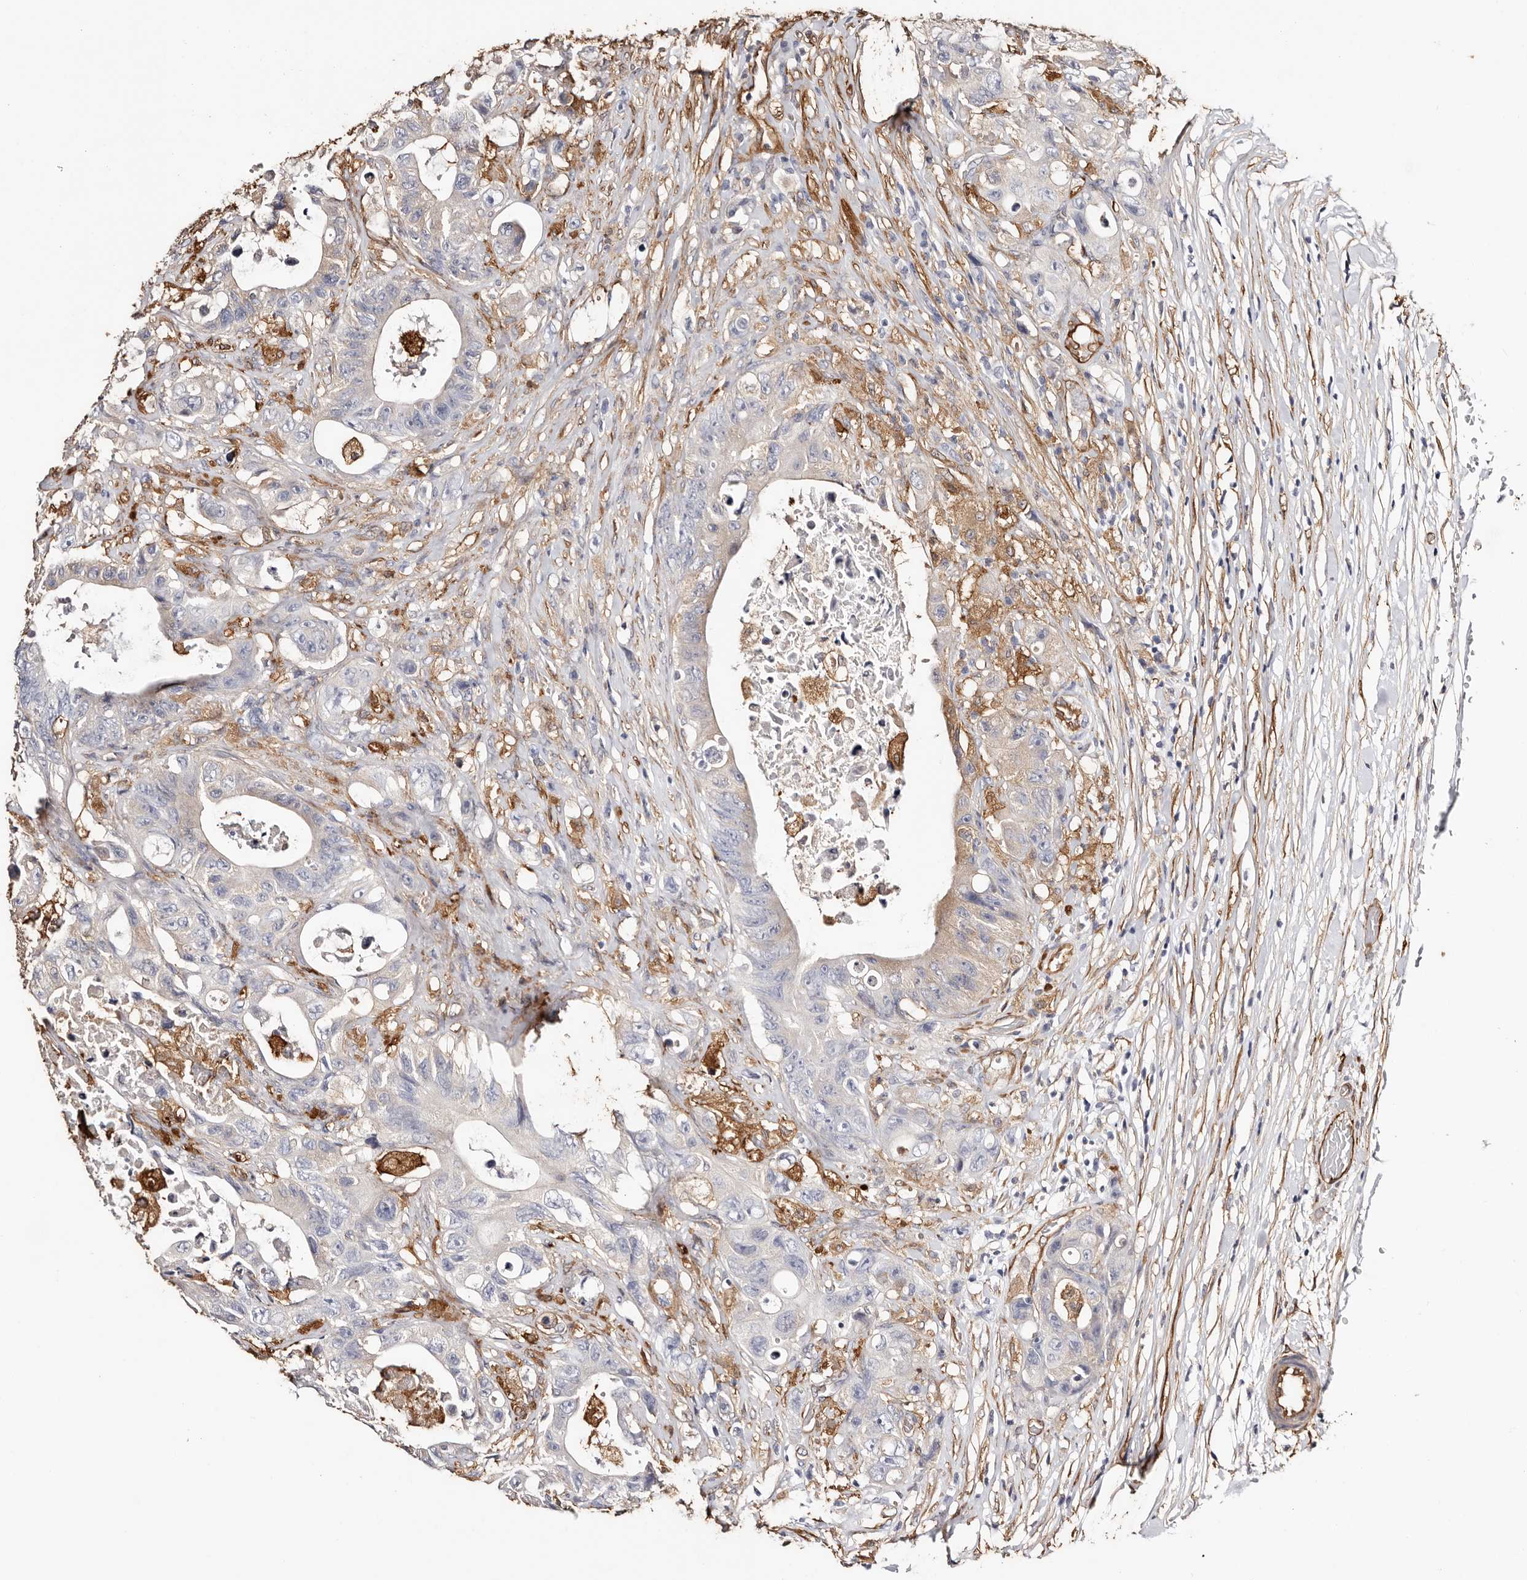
{"staining": {"intensity": "negative", "quantity": "none", "location": "none"}, "tissue": "colorectal cancer", "cell_type": "Tumor cells", "image_type": "cancer", "snomed": [{"axis": "morphology", "description": "Adenocarcinoma, NOS"}, {"axis": "topography", "description": "Colon"}], "caption": "Immunohistochemical staining of colorectal cancer (adenocarcinoma) demonstrates no significant expression in tumor cells.", "gene": "TGM2", "patient": {"sex": "female", "age": 46}}